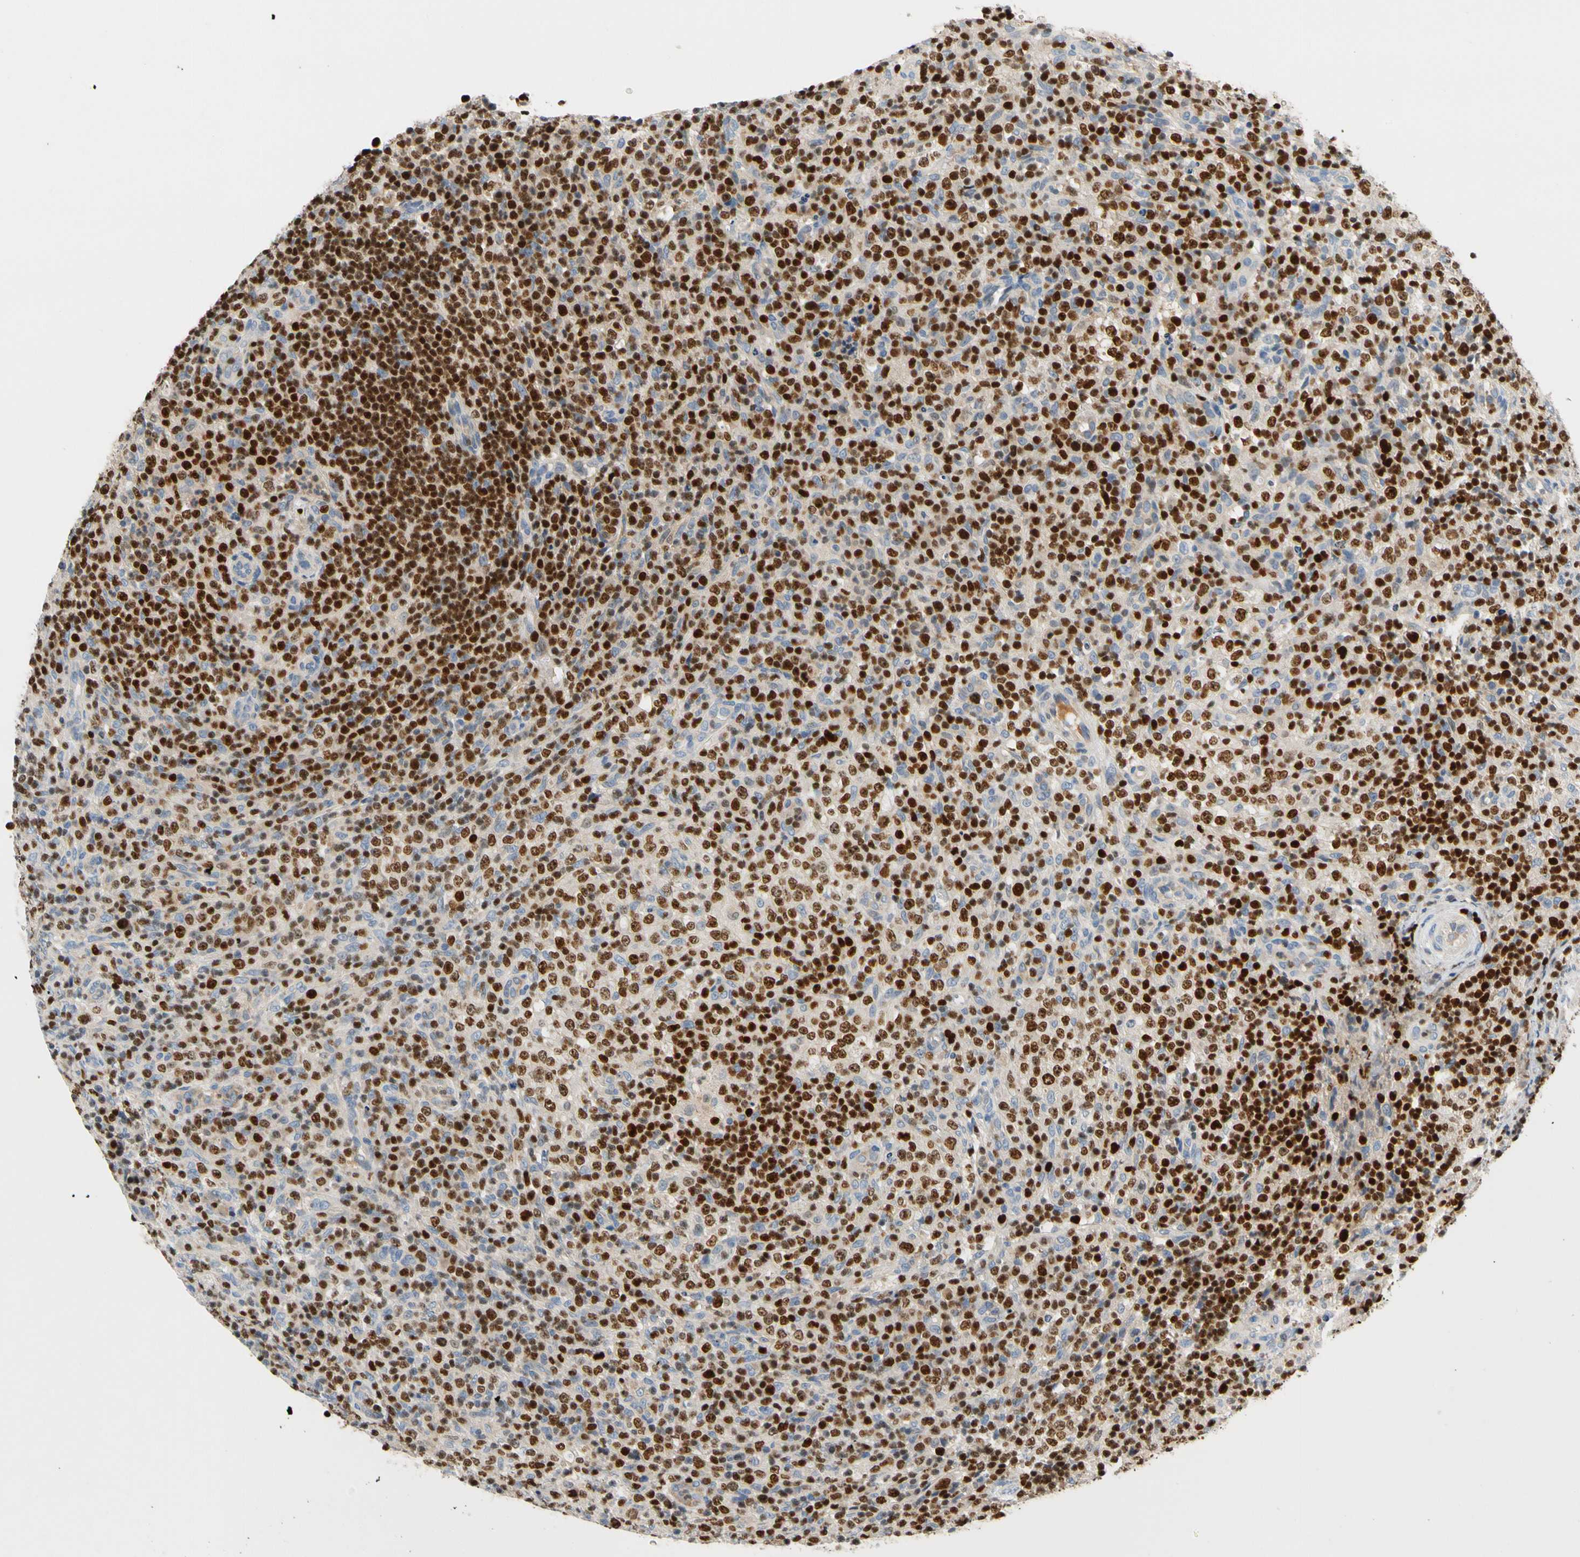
{"staining": {"intensity": "strong", "quantity": "25%-75%", "location": "nuclear"}, "tissue": "lymphoma", "cell_type": "Tumor cells", "image_type": "cancer", "snomed": [{"axis": "morphology", "description": "Malignant lymphoma, non-Hodgkin's type, High grade"}, {"axis": "topography", "description": "Lymph node"}], "caption": "Approximately 25%-75% of tumor cells in human high-grade malignant lymphoma, non-Hodgkin's type demonstrate strong nuclear protein staining as visualized by brown immunohistochemical staining.", "gene": "SP140", "patient": {"sex": "female", "age": 76}}